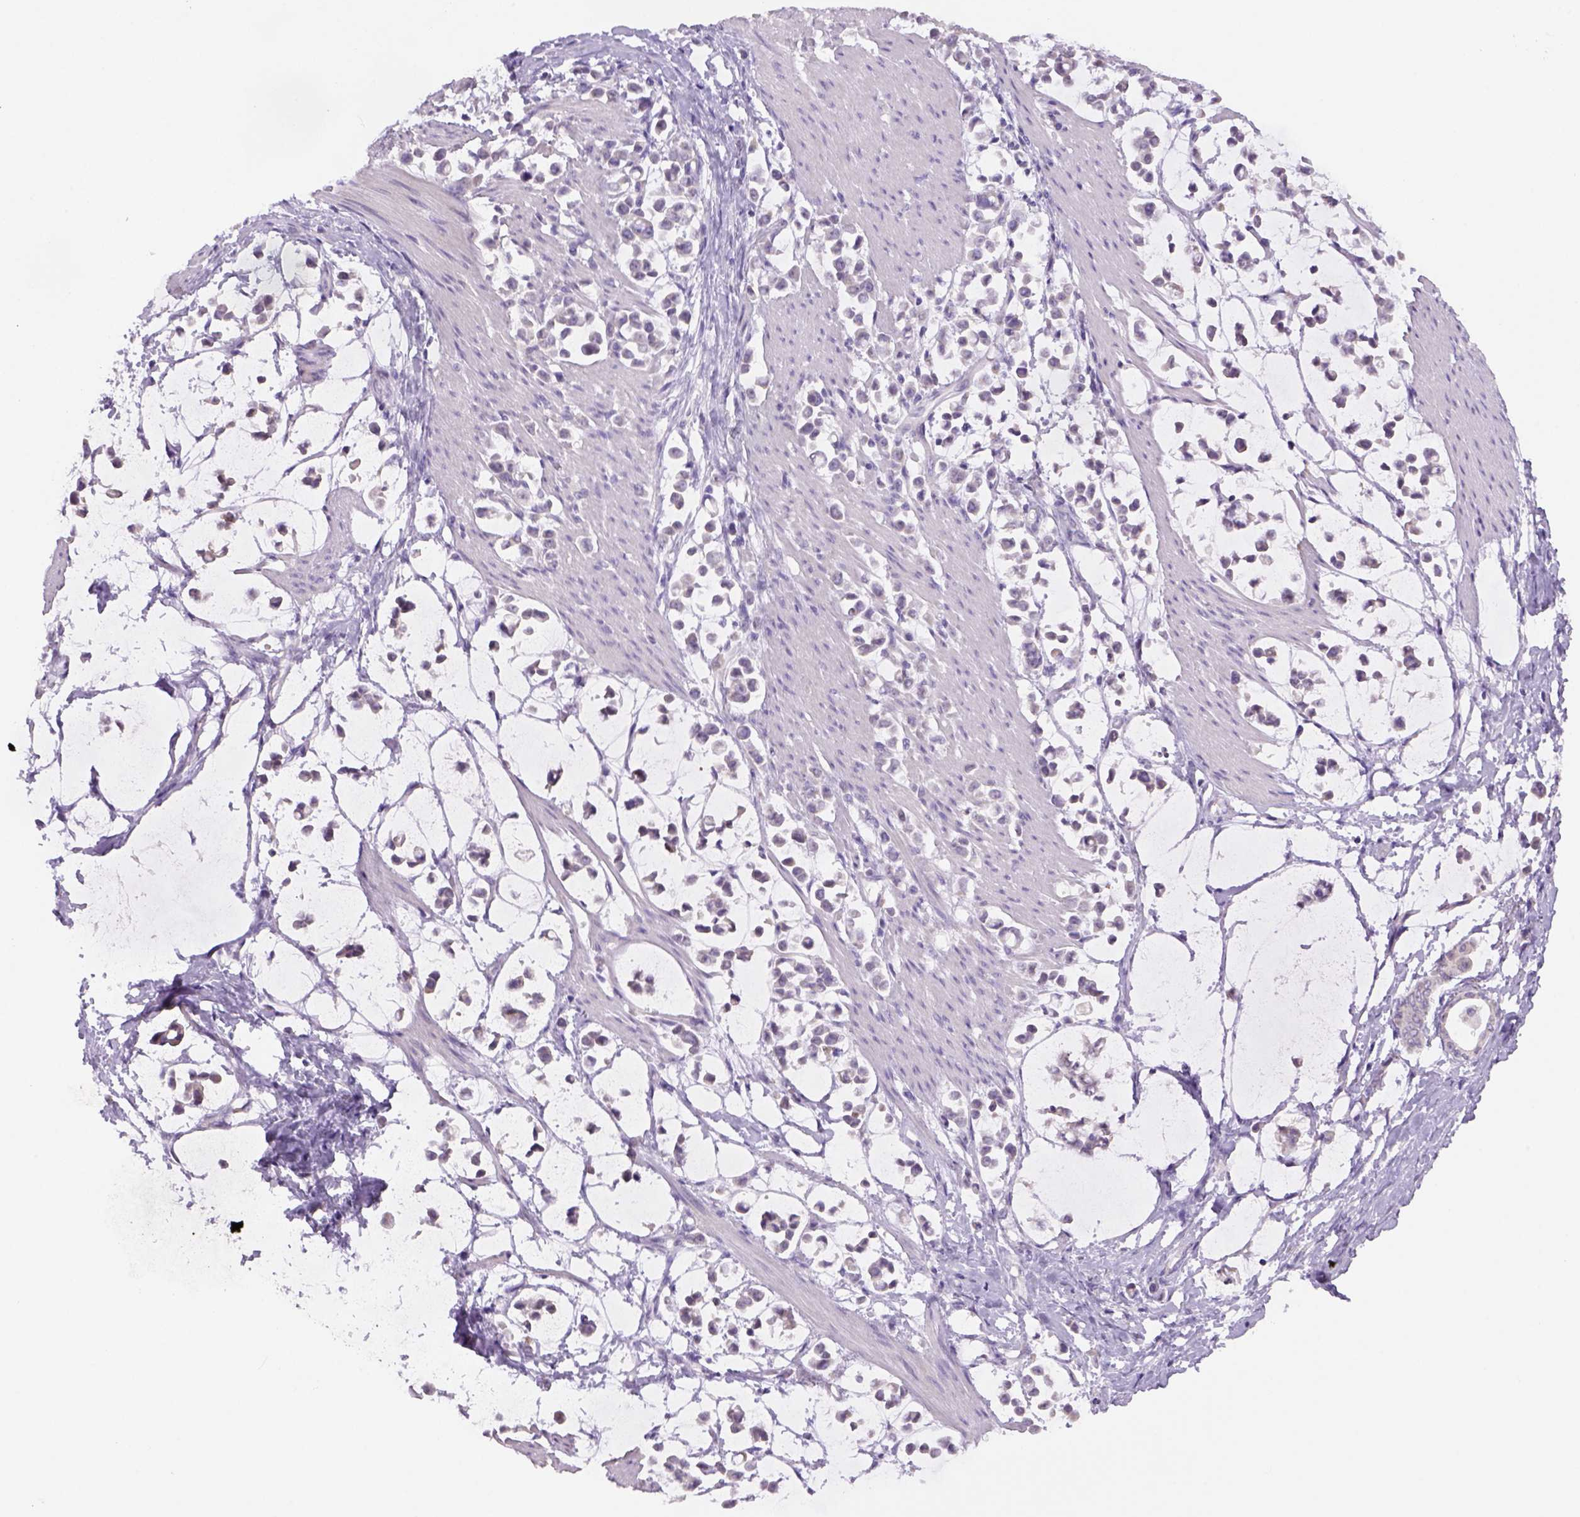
{"staining": {"intensity": "negative", "quantity": "none", "location": "none"}, "tissue": "stomach cancer", "cell_type": "Tumor cells", "image_type": "cancer", "snomed": [{"axis": "morphology", "description": "Adenocarcinoma, NOS"}, {"axis": "topography", "description": "Stomach"}], "caption": "Tumor cells show no significant positivity in stomach adenocarcinoma.", "gene": "ADGRV1", "patient": {"sex": "male", "age": 82}}